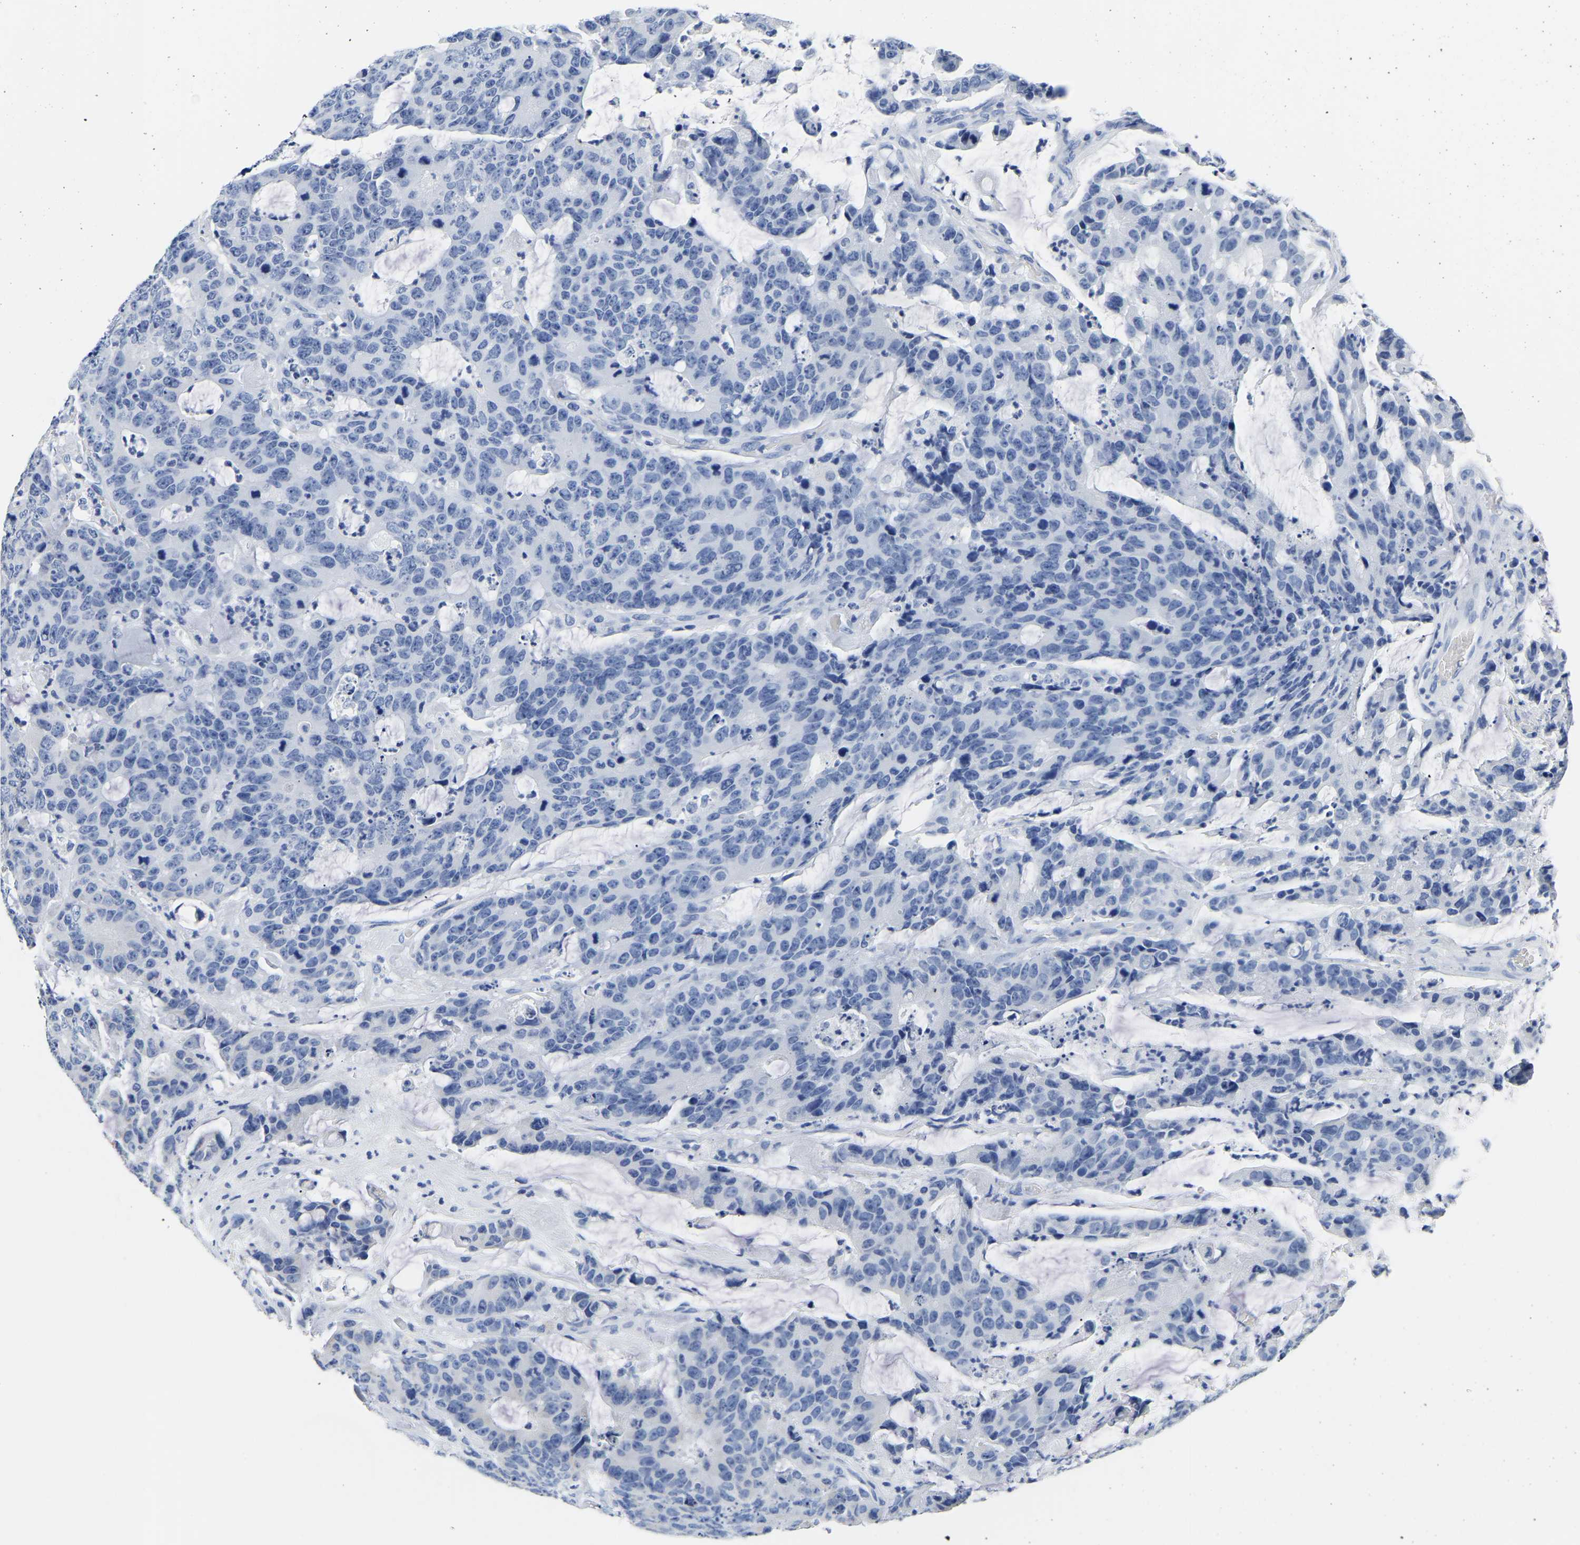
{"staining": {"intensity": "negative", "quantity": "none", "location": "none"}, "tissue": "colorectal cancer", "cell_type": "Tumor cells", "image_type": "cancer", "snomed": [{"axis": "morphology", "description": "Adenocarcinoma, NOS"}, {"axis": "topography", "description": "Colon"}], "caption": "Colorectal cancer (adenocarcinoma) stained for a protein using immunohistochemistry exhibits no expression tumor cells.", "gene": "PCK2", "patient": {"sex": "female", "age": 86}}